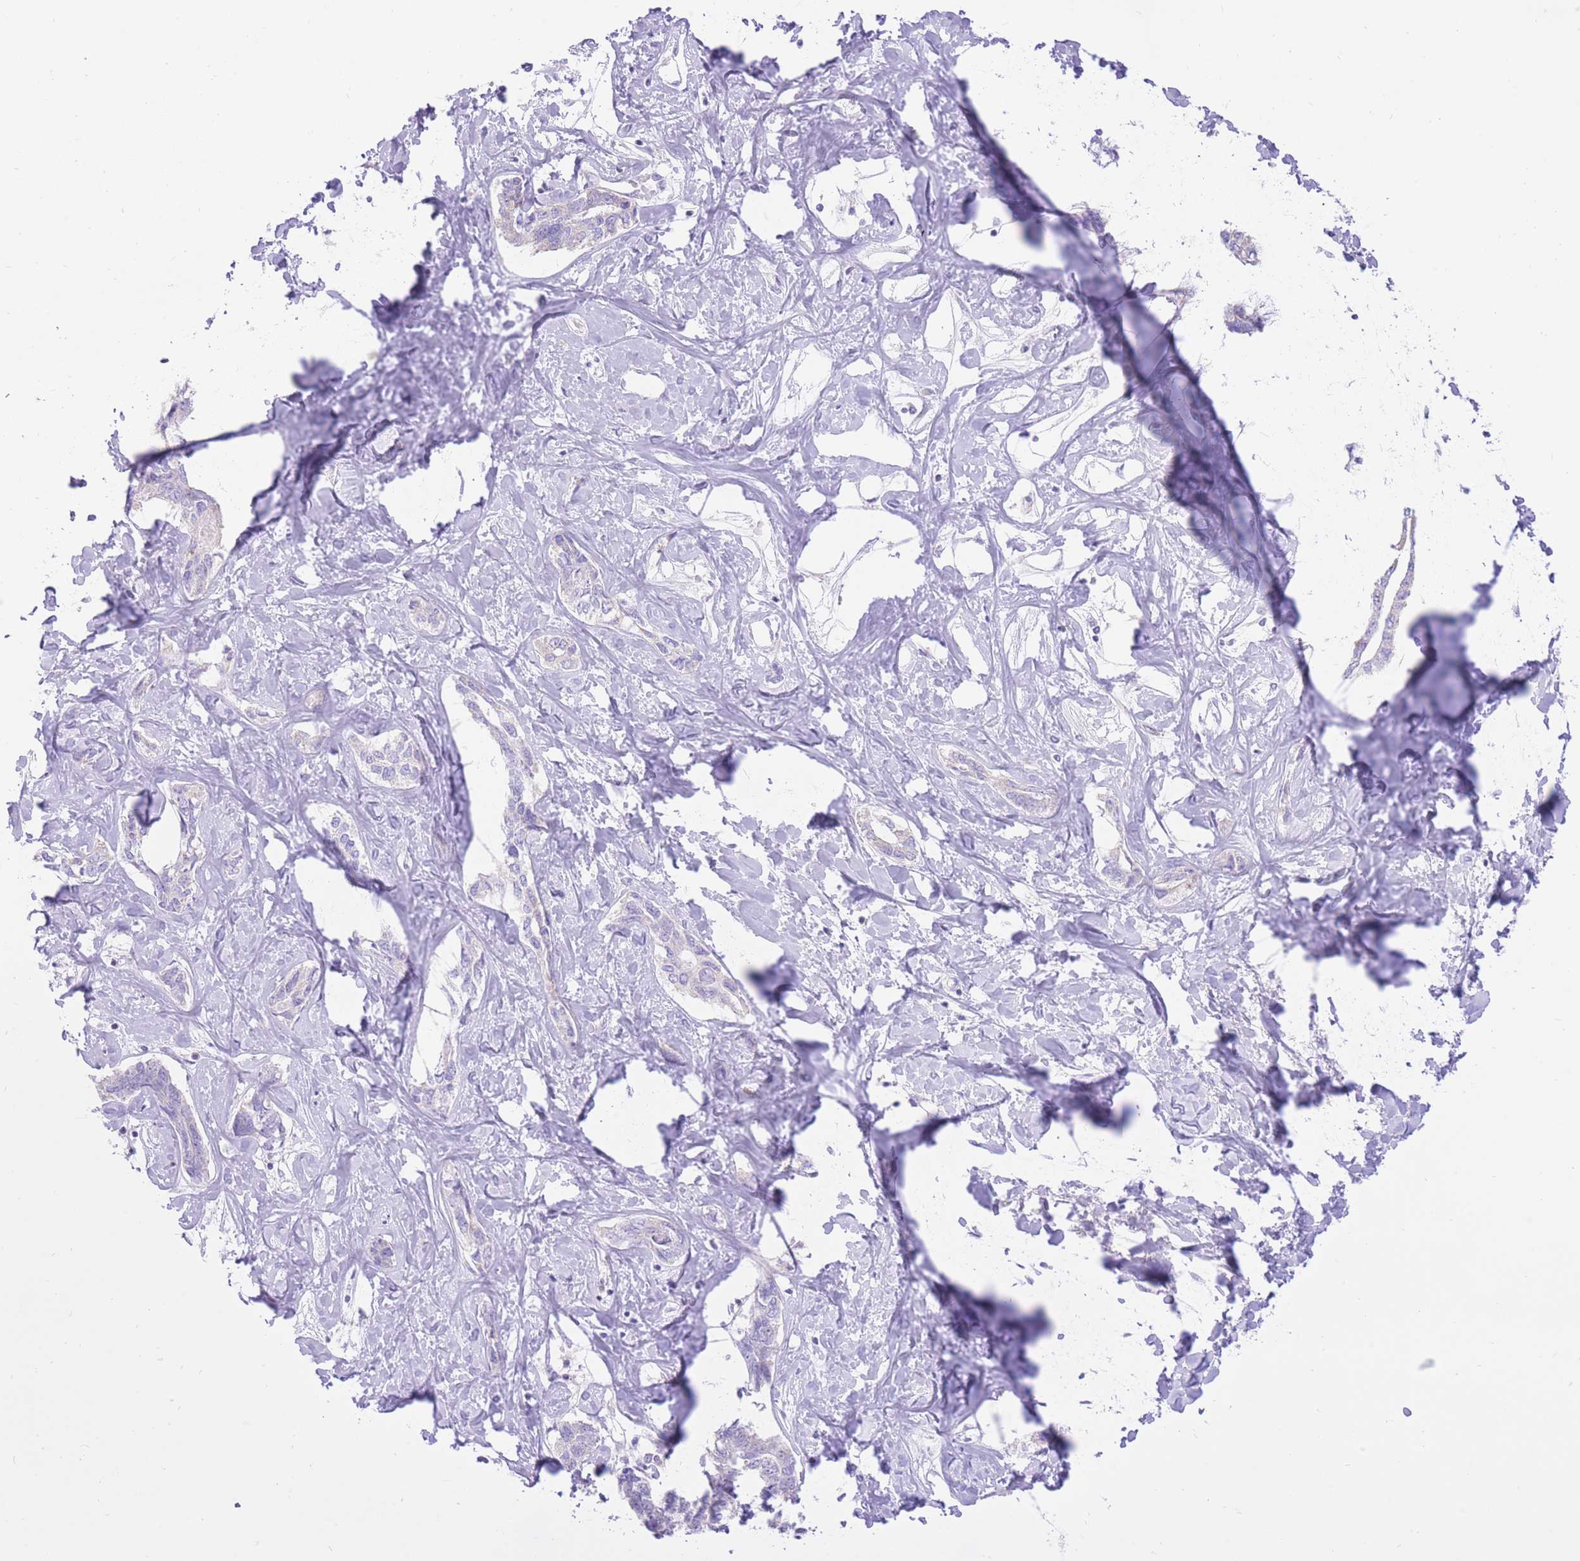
{"staining": {"intensity": "negative", "quantity": "none", "location": "none"}, "tissue": "liver cancer", "cell_type": "Tumor cells", "image_type": "cancer", "snomed": [{"axis": "morphology", "description": "Cholangiocarcinoma"}, {"axis": "topography", "description": "Liver"}], "caption": "Human liver cancer stained for a protein using IHC demonstrates no staining in tumor cells.", "gene": "SLC4A4", "patient": {"sex": "male", "age": 59}}